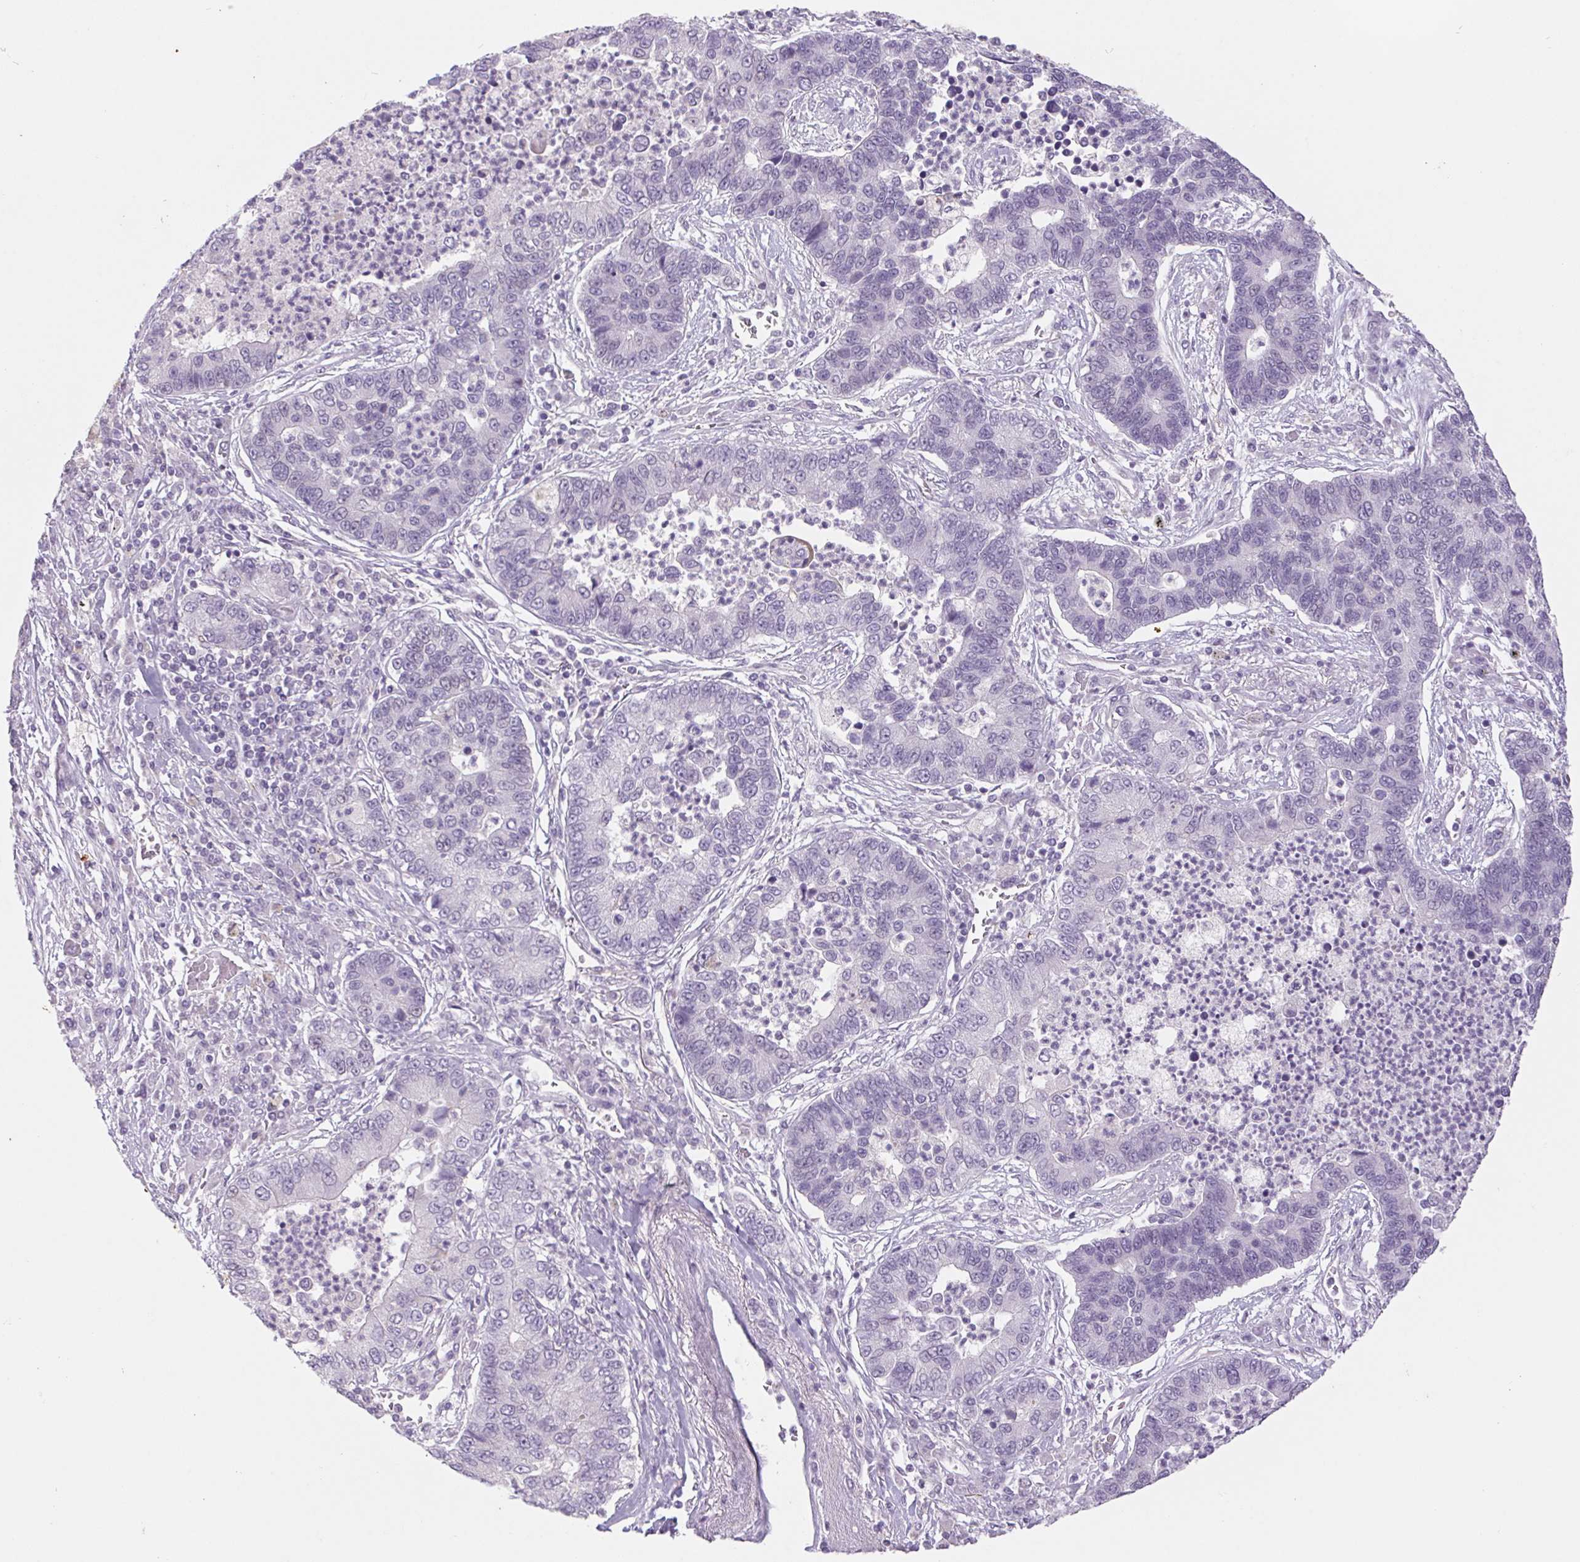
{"staining": {"intensity": "negative", "quantity": "none", "location": "none"}, "tissue": "lung cancer", "cell_type": "Tumor cells", "image_type": "cancer", "snomed": [{"axis": "morphology", "description": "Adenocarcinoma, NOS"}, {"axis": "topography", "description": "Lung"}], "caption": "Immunohistochemistry (IHC) image of human lung cancer stained for a protein (brown), which exhibits no positivity in tumor cells.", "gene": "KRT1", "patient": {"sex": "female", "age": 57}}